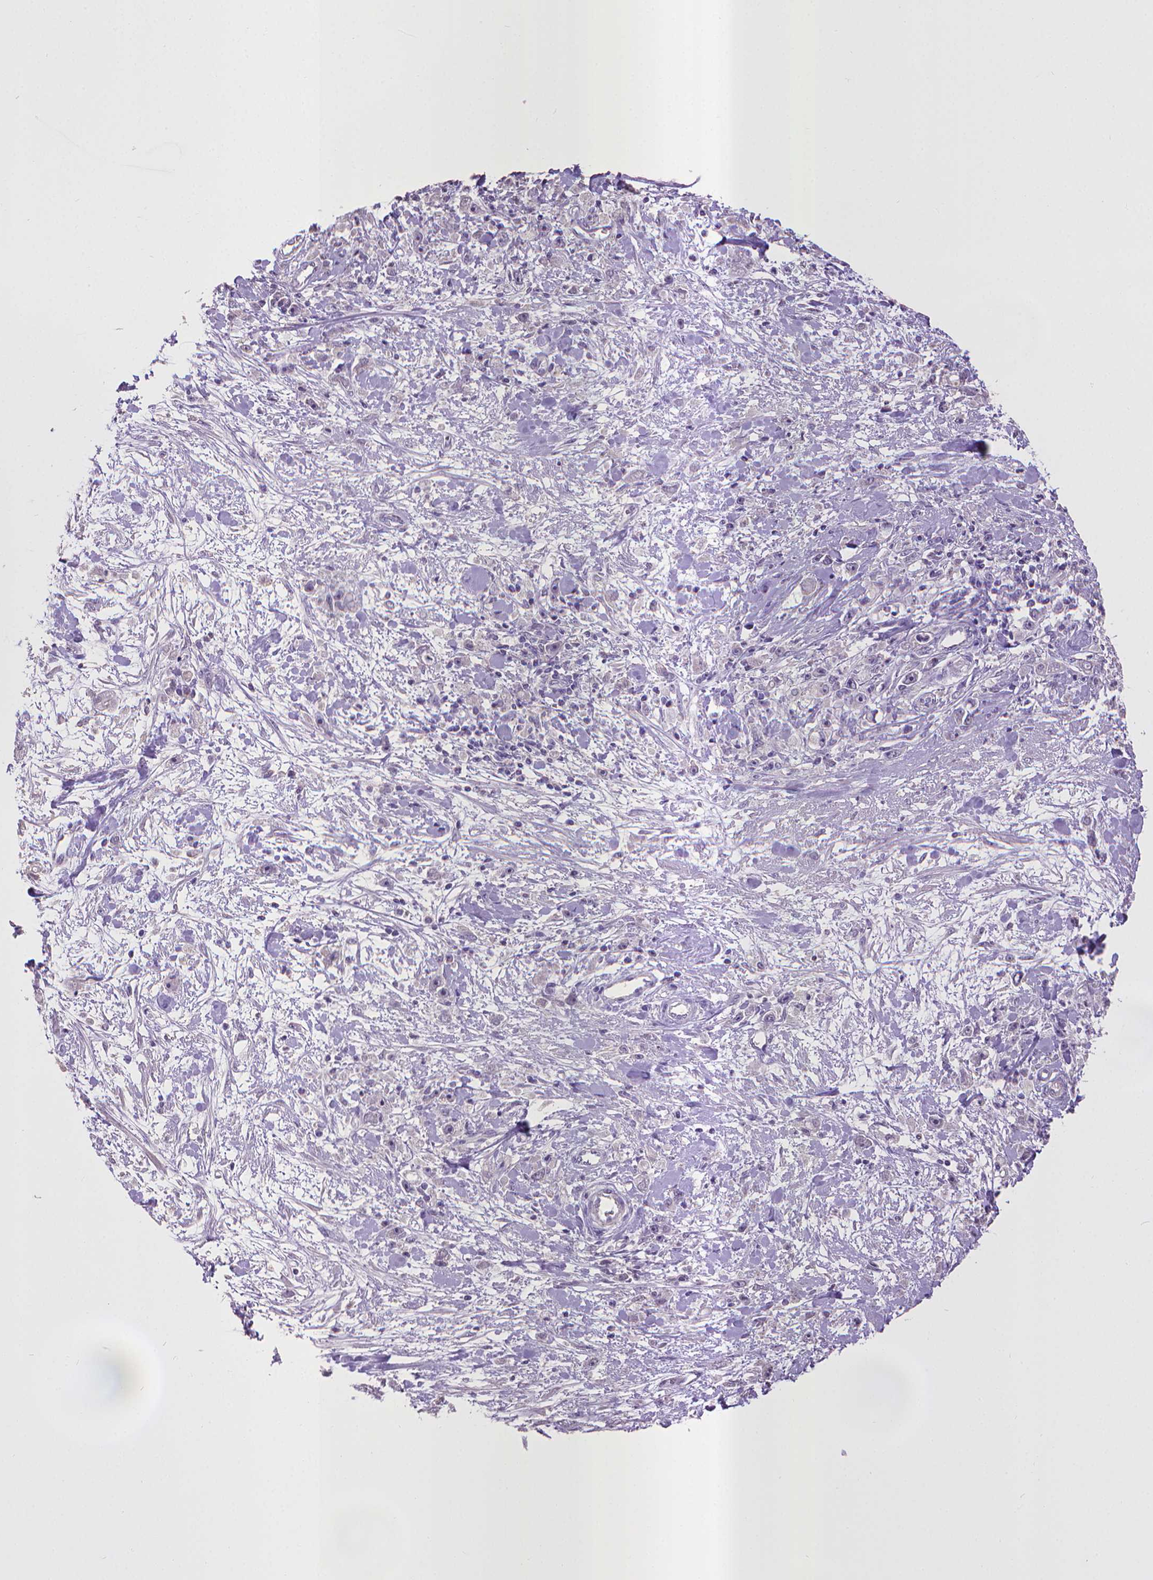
{"staining": {"intensity": "negative", "quantity": "none", "location": "none"}, "tissue": "stomach cancer", "cell_type": "Tumor cells", "image_type": "cancer", "snomed": [{"axis": "morphology", "description": "Adenocarcinoma, NOS"}, {"axis": "topography", "description": "Stomach"}], "caption": "Human stomach cancer stained for a protein using immunohistochemistry (IHC) exhibits no expression in tumor cells.", "gene": "CPM", "patient": {"sex": "female", "age": 59}}